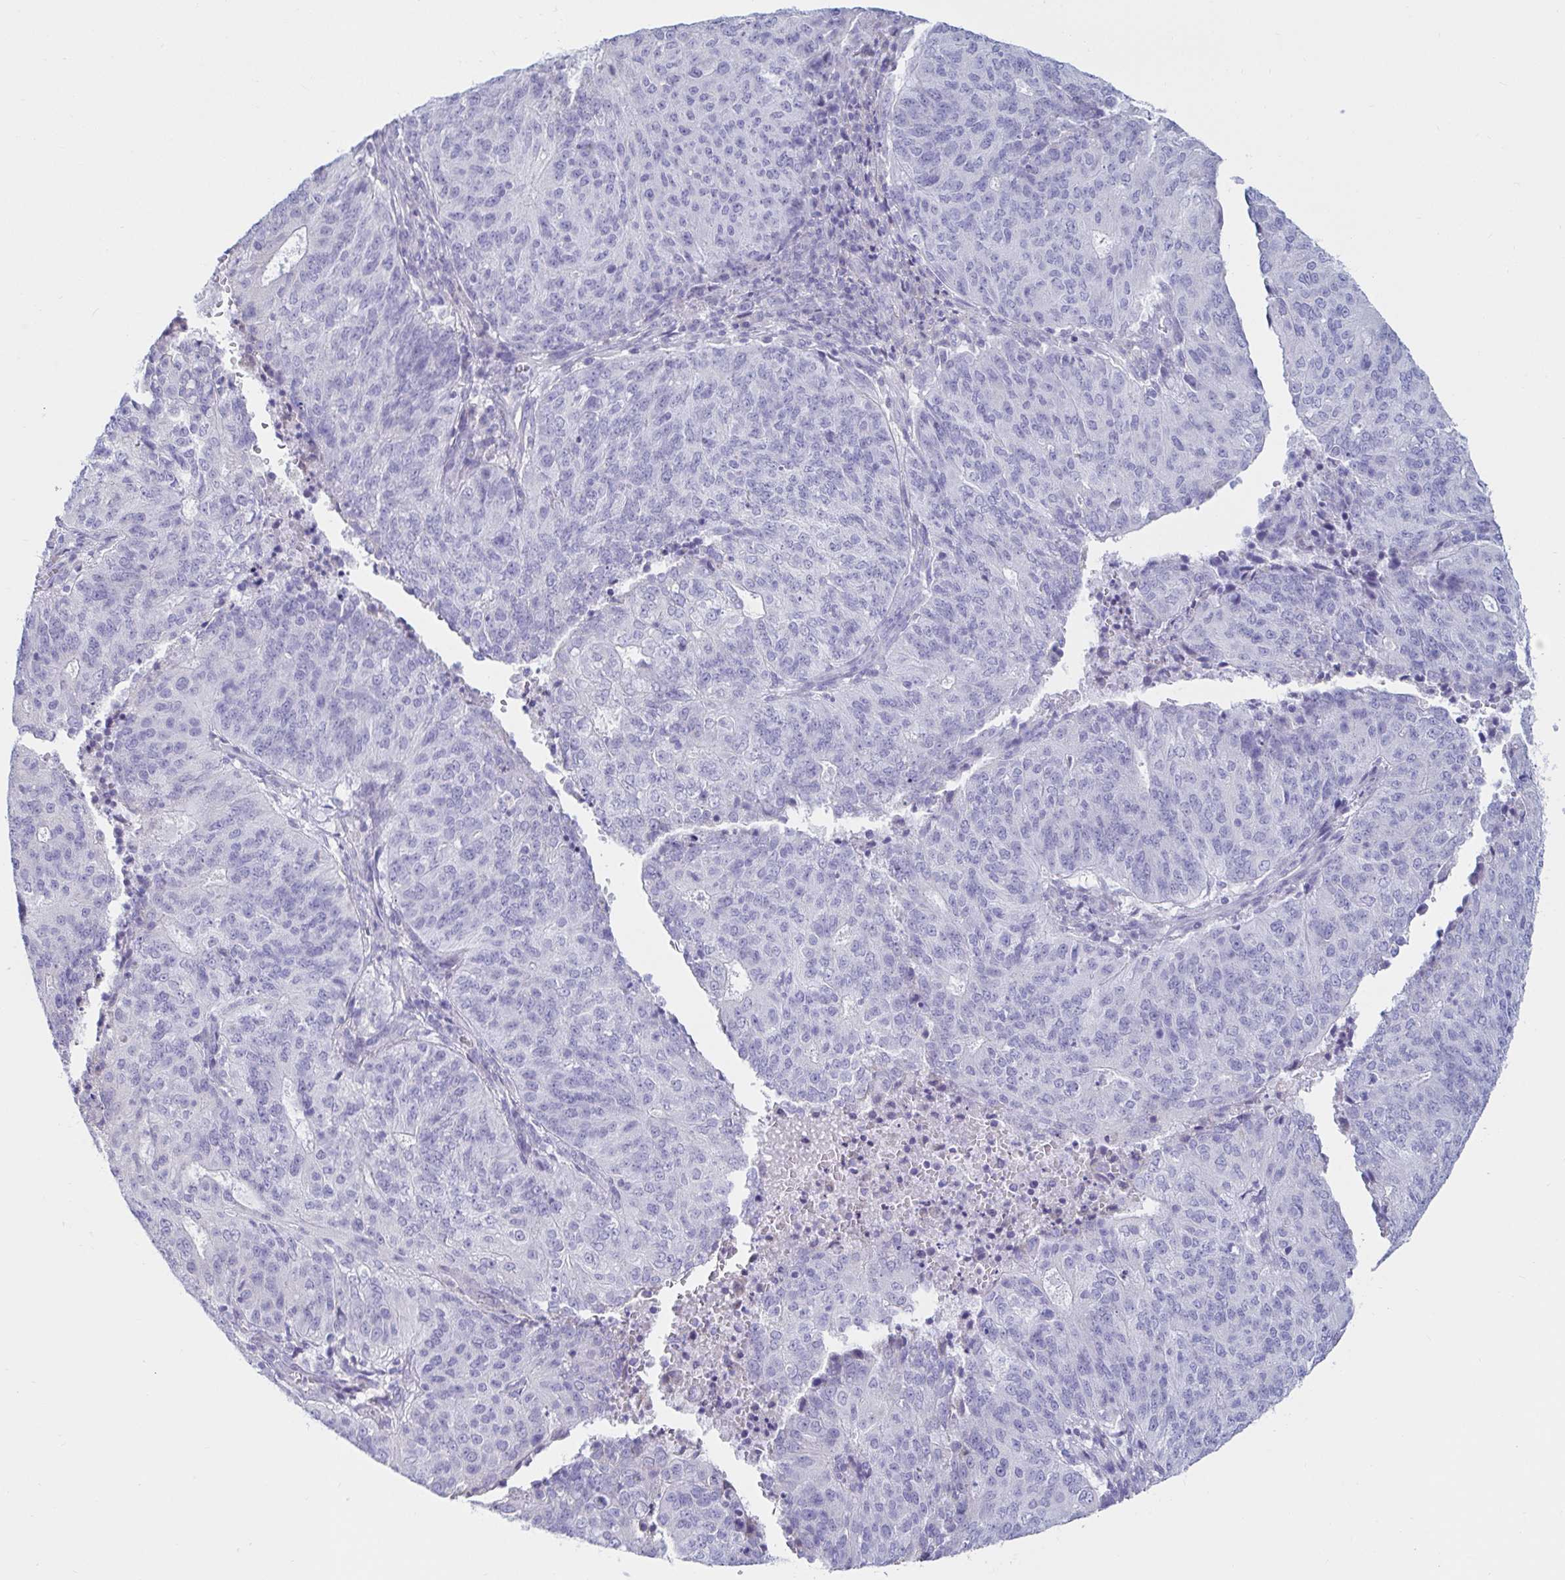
{"staining": {"intensity": "negative", "quantity": "none", "location": "none"}, "tissue": "endometrial cancer", "cell_type": "Tumor cells", "image_type": "cancer", "snomed": [{"axis": "morphology", "description": "Adenocarcinoma, NOS"}, {"axis": "topography", "description": "Endometrium"}], "caption": "IHC photomicrograph of human endometrial adenocarcinoma stained for a protein (brown), which demonstrates no staining in tumor cells. The staining was performed using DAB (3,3'-diaminobenzidine) to visualize the protein expression in brown, while the nuclei were stained in blue with hematoxylin (Magnification: 20x).", "gene": "C4orf17", "patient": {"sex": "female", "age": 82}}